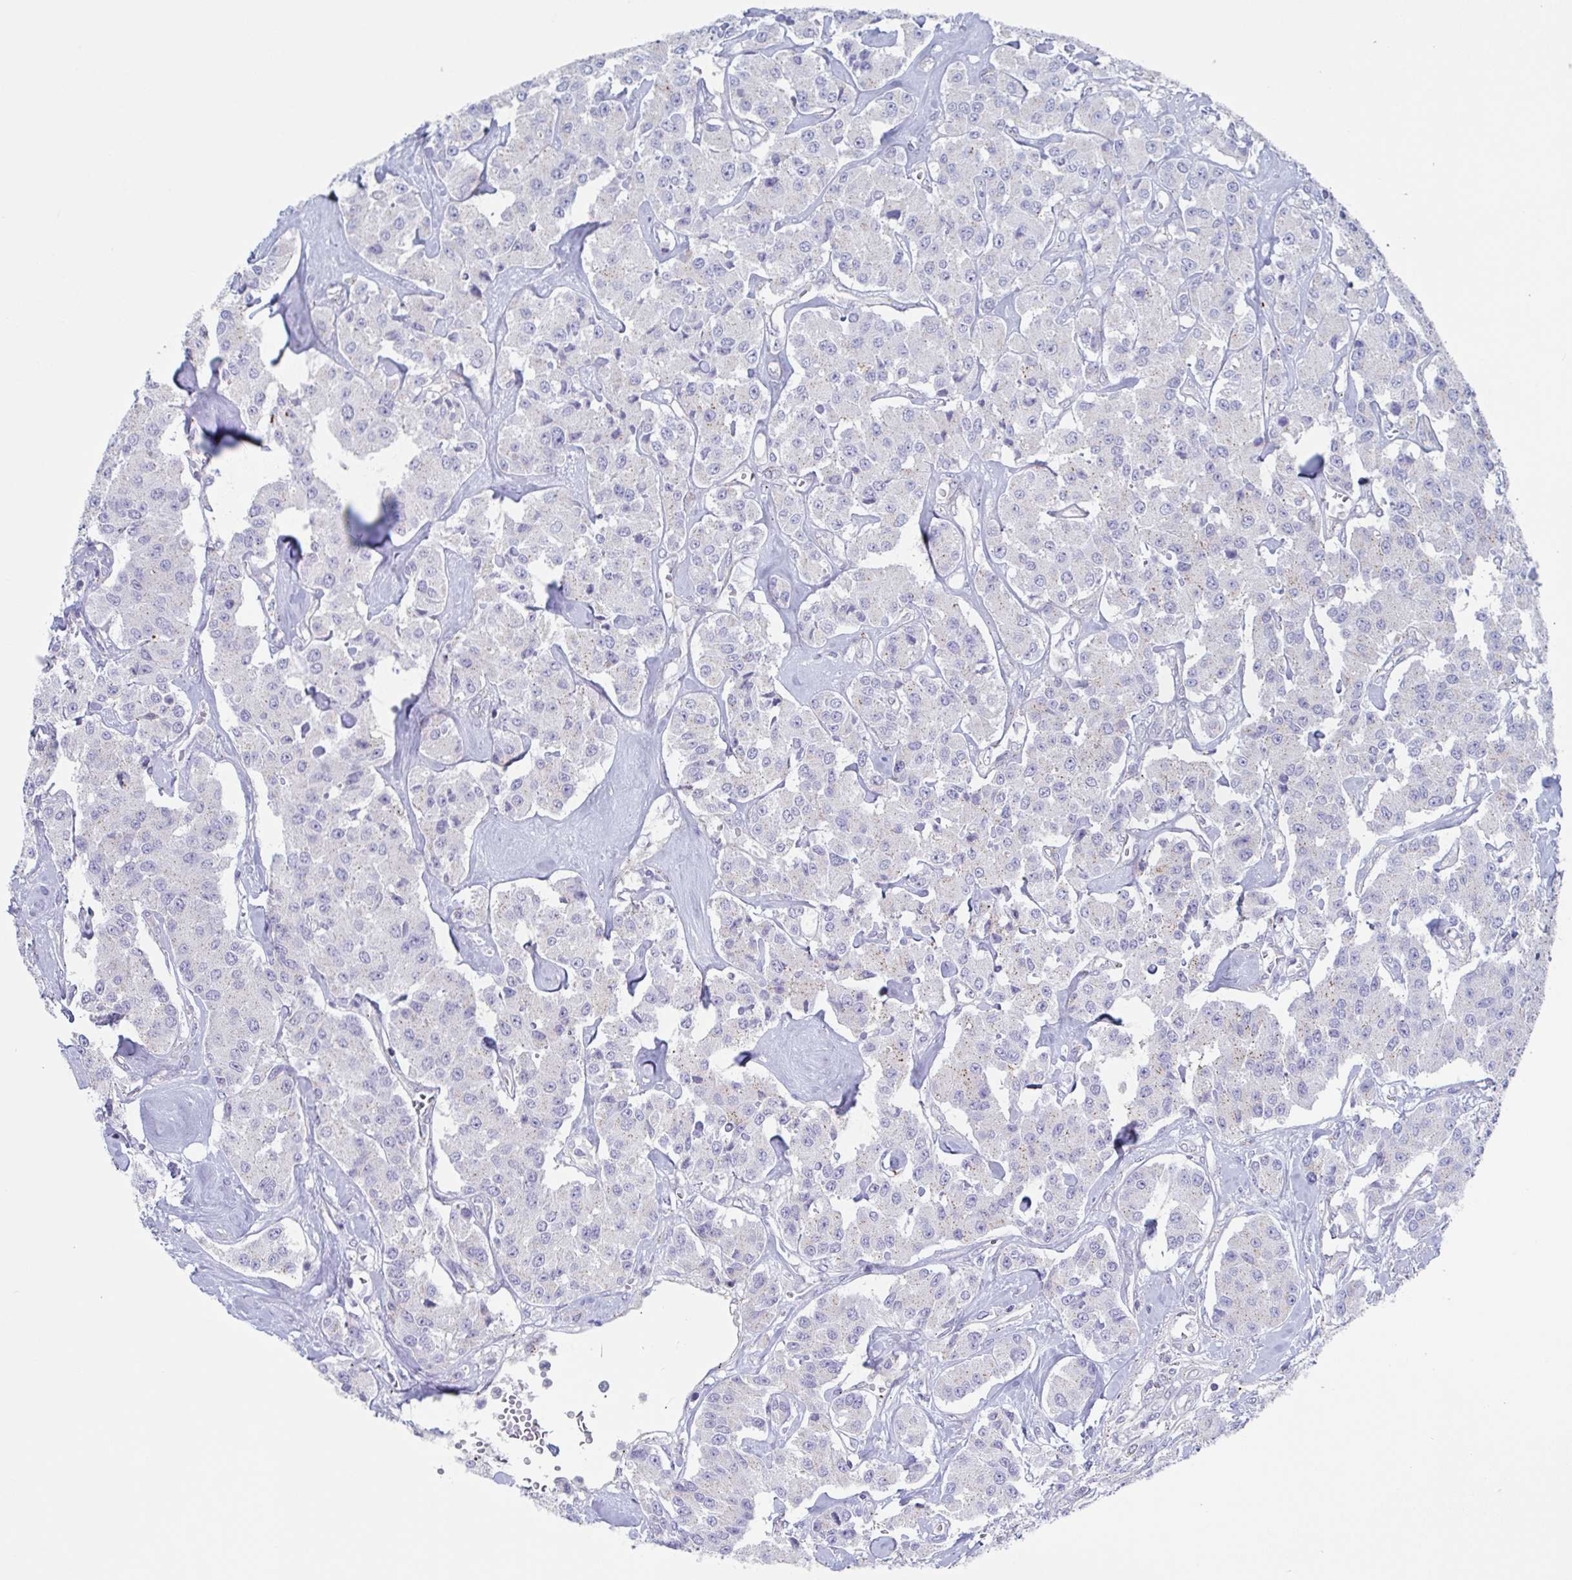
{"staining": {"intensity": "negative", "quantity": "none", "location": "none"}, "tissue": "carcinoid", "cell_type": "Tumor cells", "image_type": "cancer", "snomed": [{"axis": "morphology", "description": "Carcinoid, malignant, NOS"}, {"axis": "topography", "description": "Pancreas"}], "caption": "Tumor cells are negative for brown protein staining in carcinoid. (Immunohistochemistry, brightfield microscopy, high magnification).", "gene": "CHMP5", "patient": {"sex": "male", "age": 41}}